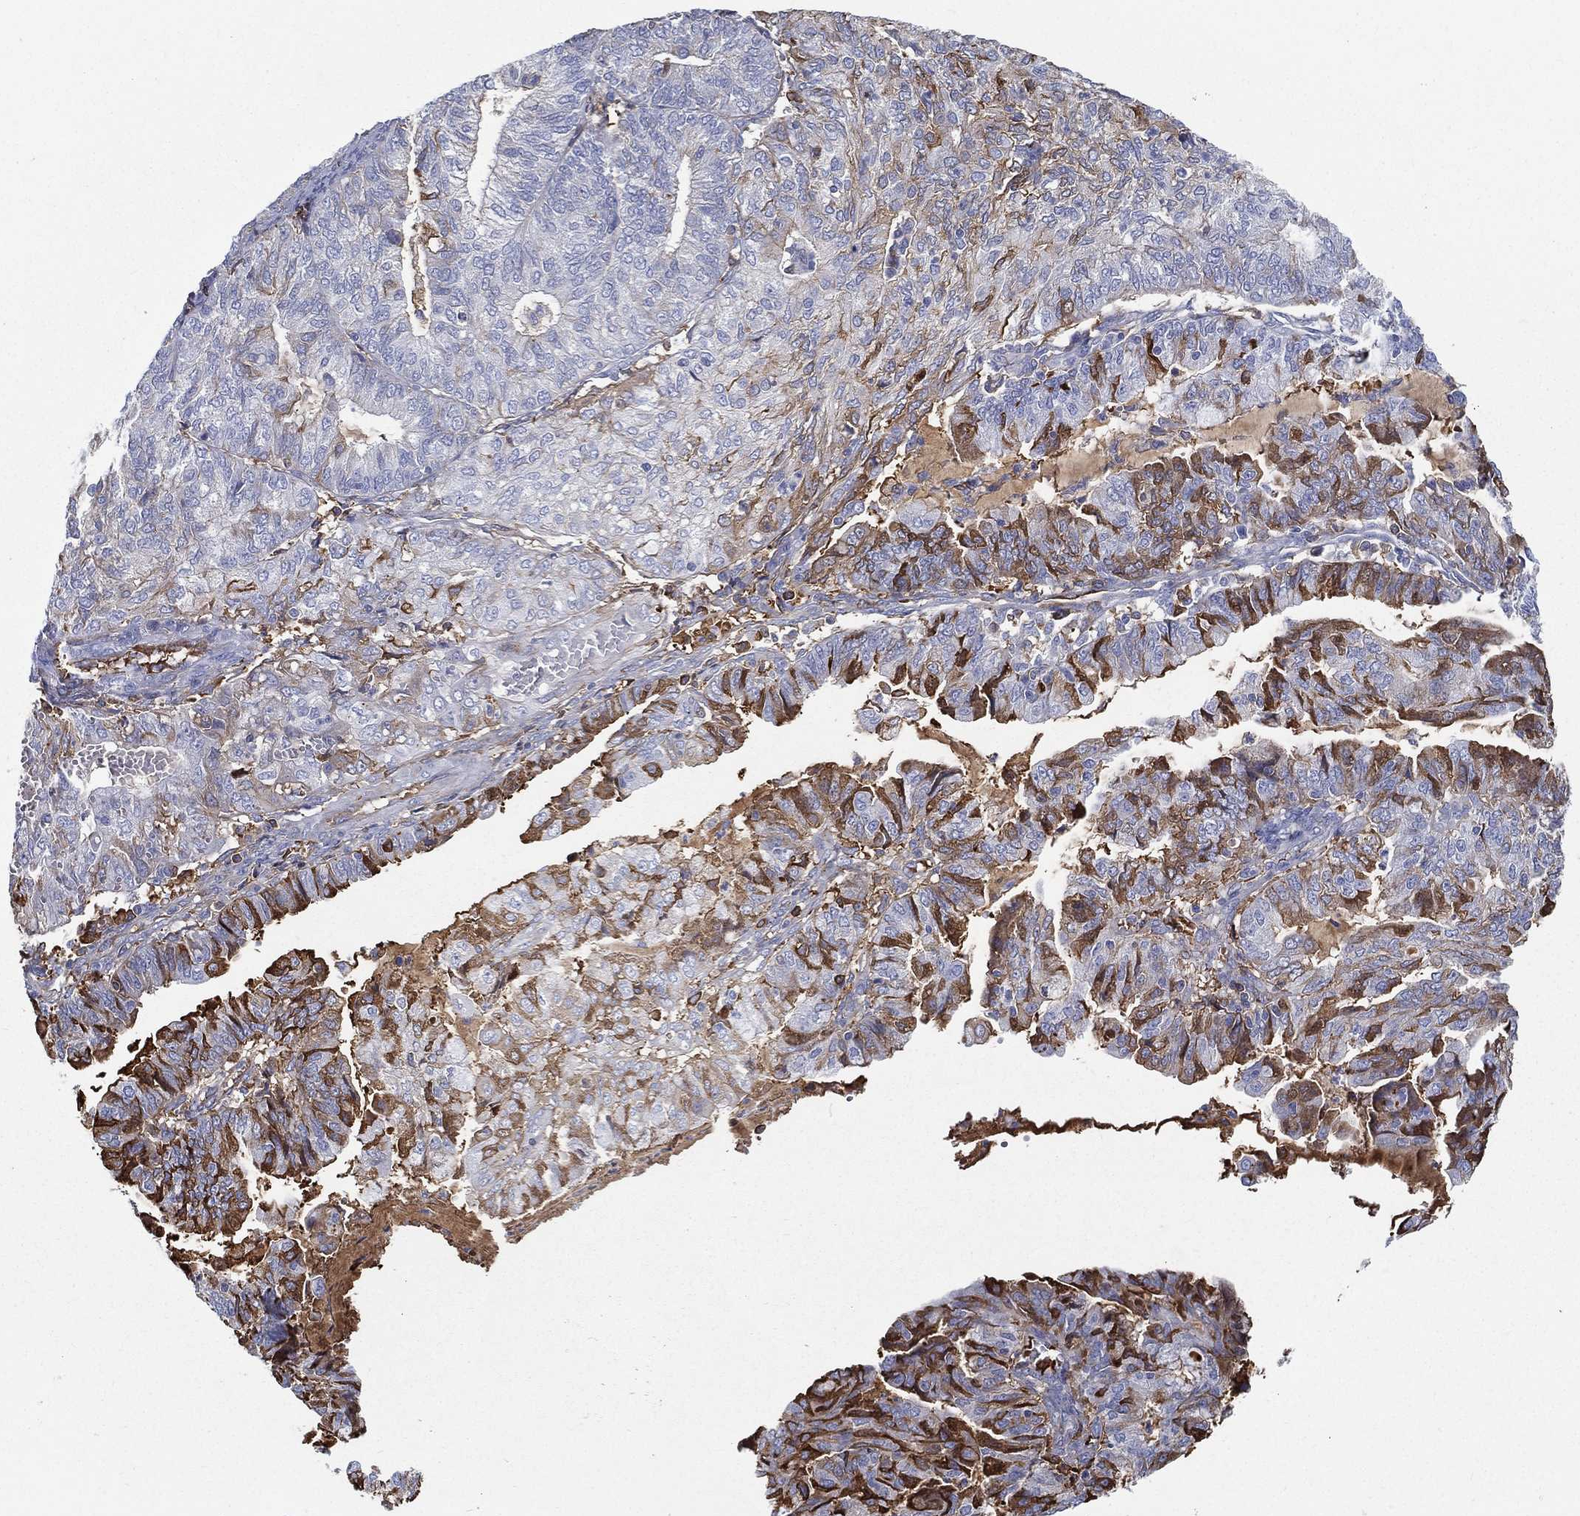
{"staining": {"intensity": "strong", "quantity": "<25%", "location": "cytoplasmic/membranous"}, "tissue": "endometrial cancer", "cell_type": "Tumor cells", "image_type": "cancer", "snomed": [{"axis": "morphology", "description": "Adenocarcinoma, NOS"}, {"axis": "topography", "description": "Endometrium"}], "caption": "The histopathology image demonstrates a brown stain indicating the presence of a protein in the cytoplasmic/membranous of tumor cells in endometrial cancer (adenocarcinoma).", "gene": "IFNB1", "patient": {"sex": "female", "age": 82}}